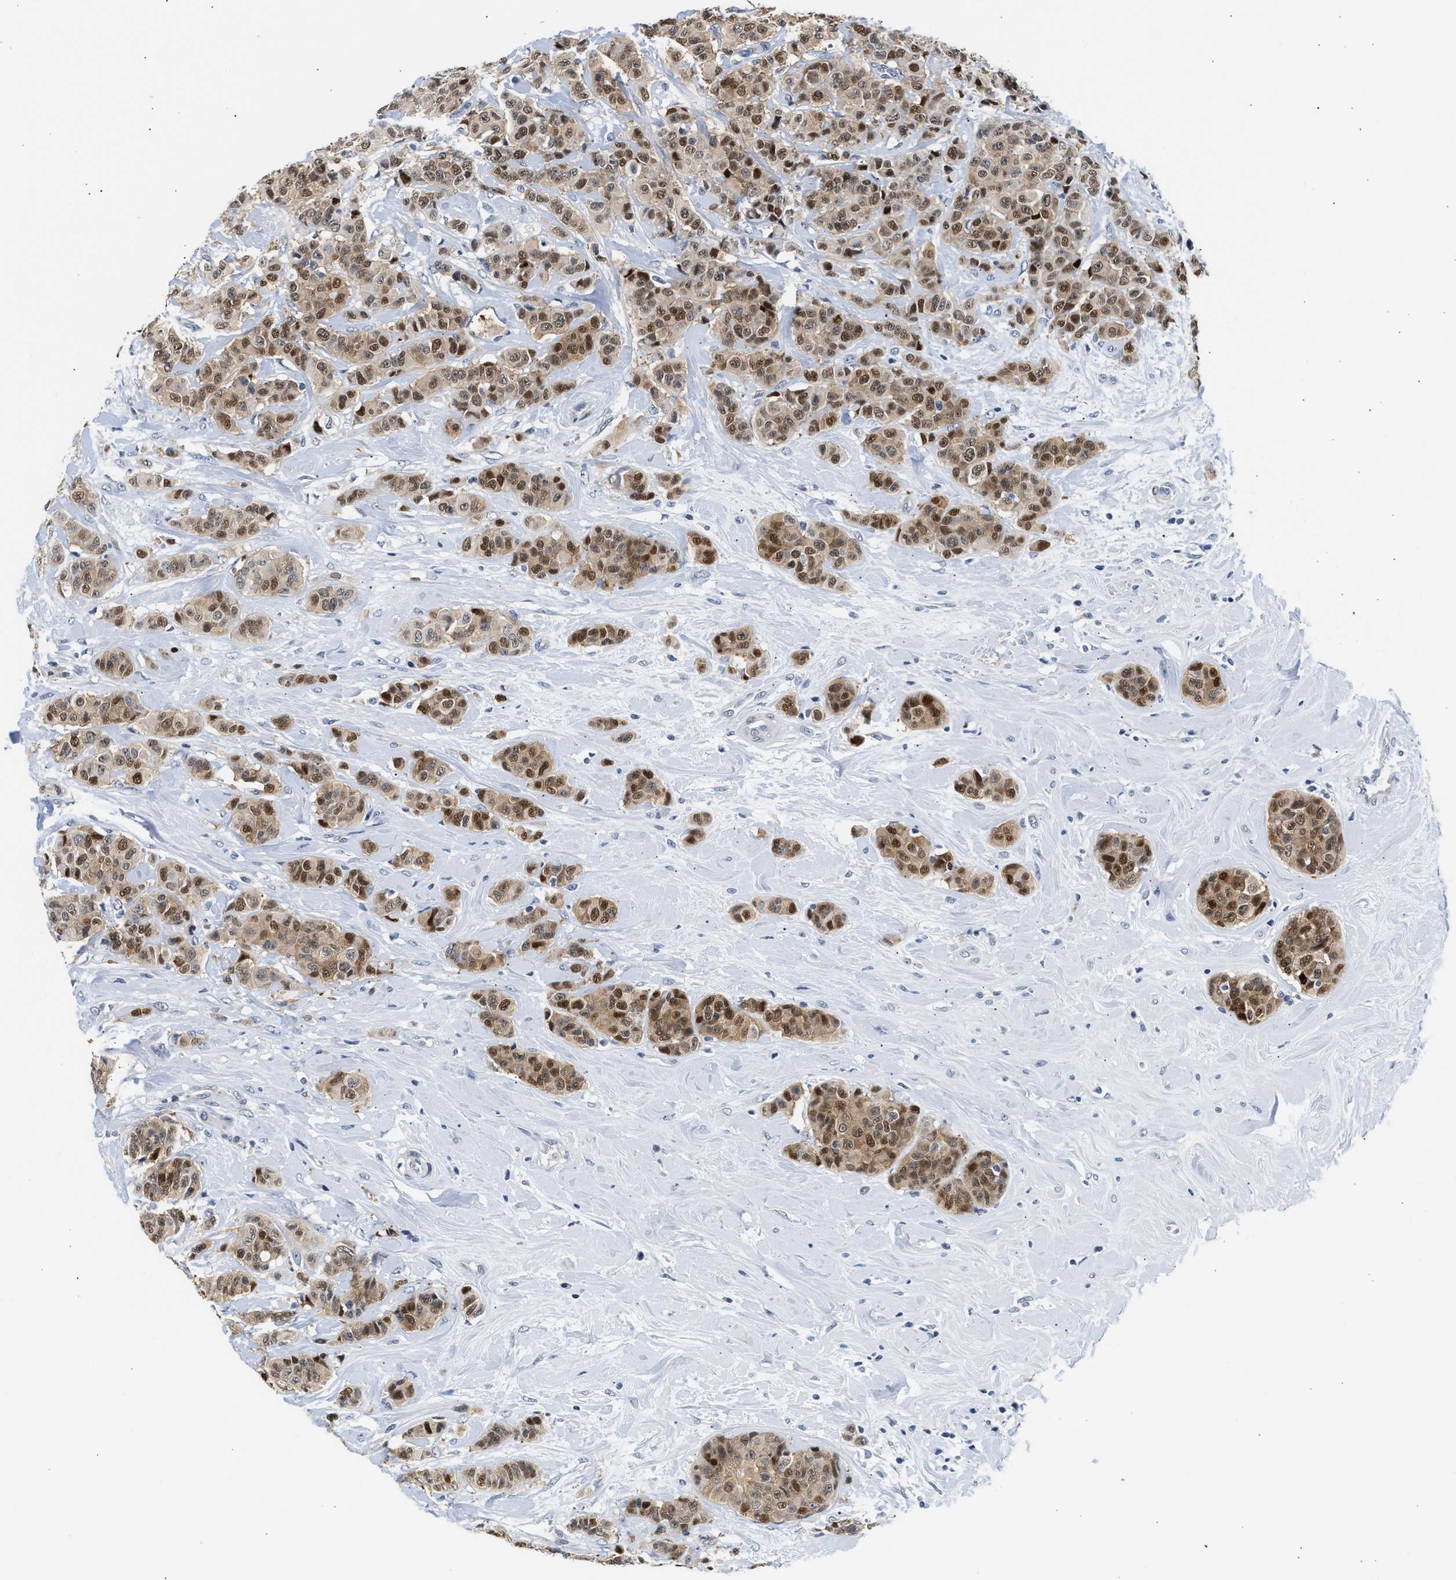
{"staining": {"intensity": "moderate", "quantity": ">75%", "location": "cytoplasmic/membranous,nuclear"}, "tissue": "breast cancer", "cell_type": "Tumor cells", "image_type": "cancer", "snomed": [{"axis": "morphology", "description": "Normal tissue, NOS"}, {"axis": "morphology", "description": "Duct carcinoma"}, {"axis": "topography", "description": "Breast"}], "caption": "Tumor cells display medium levels of moderate cytoplasmic/membranous and nuclear staining in about >75% of cells in breast infiltrating ductal carcinoma.", "gene": "PPM1L", "patient": {"sex": "female", "age": 40}}